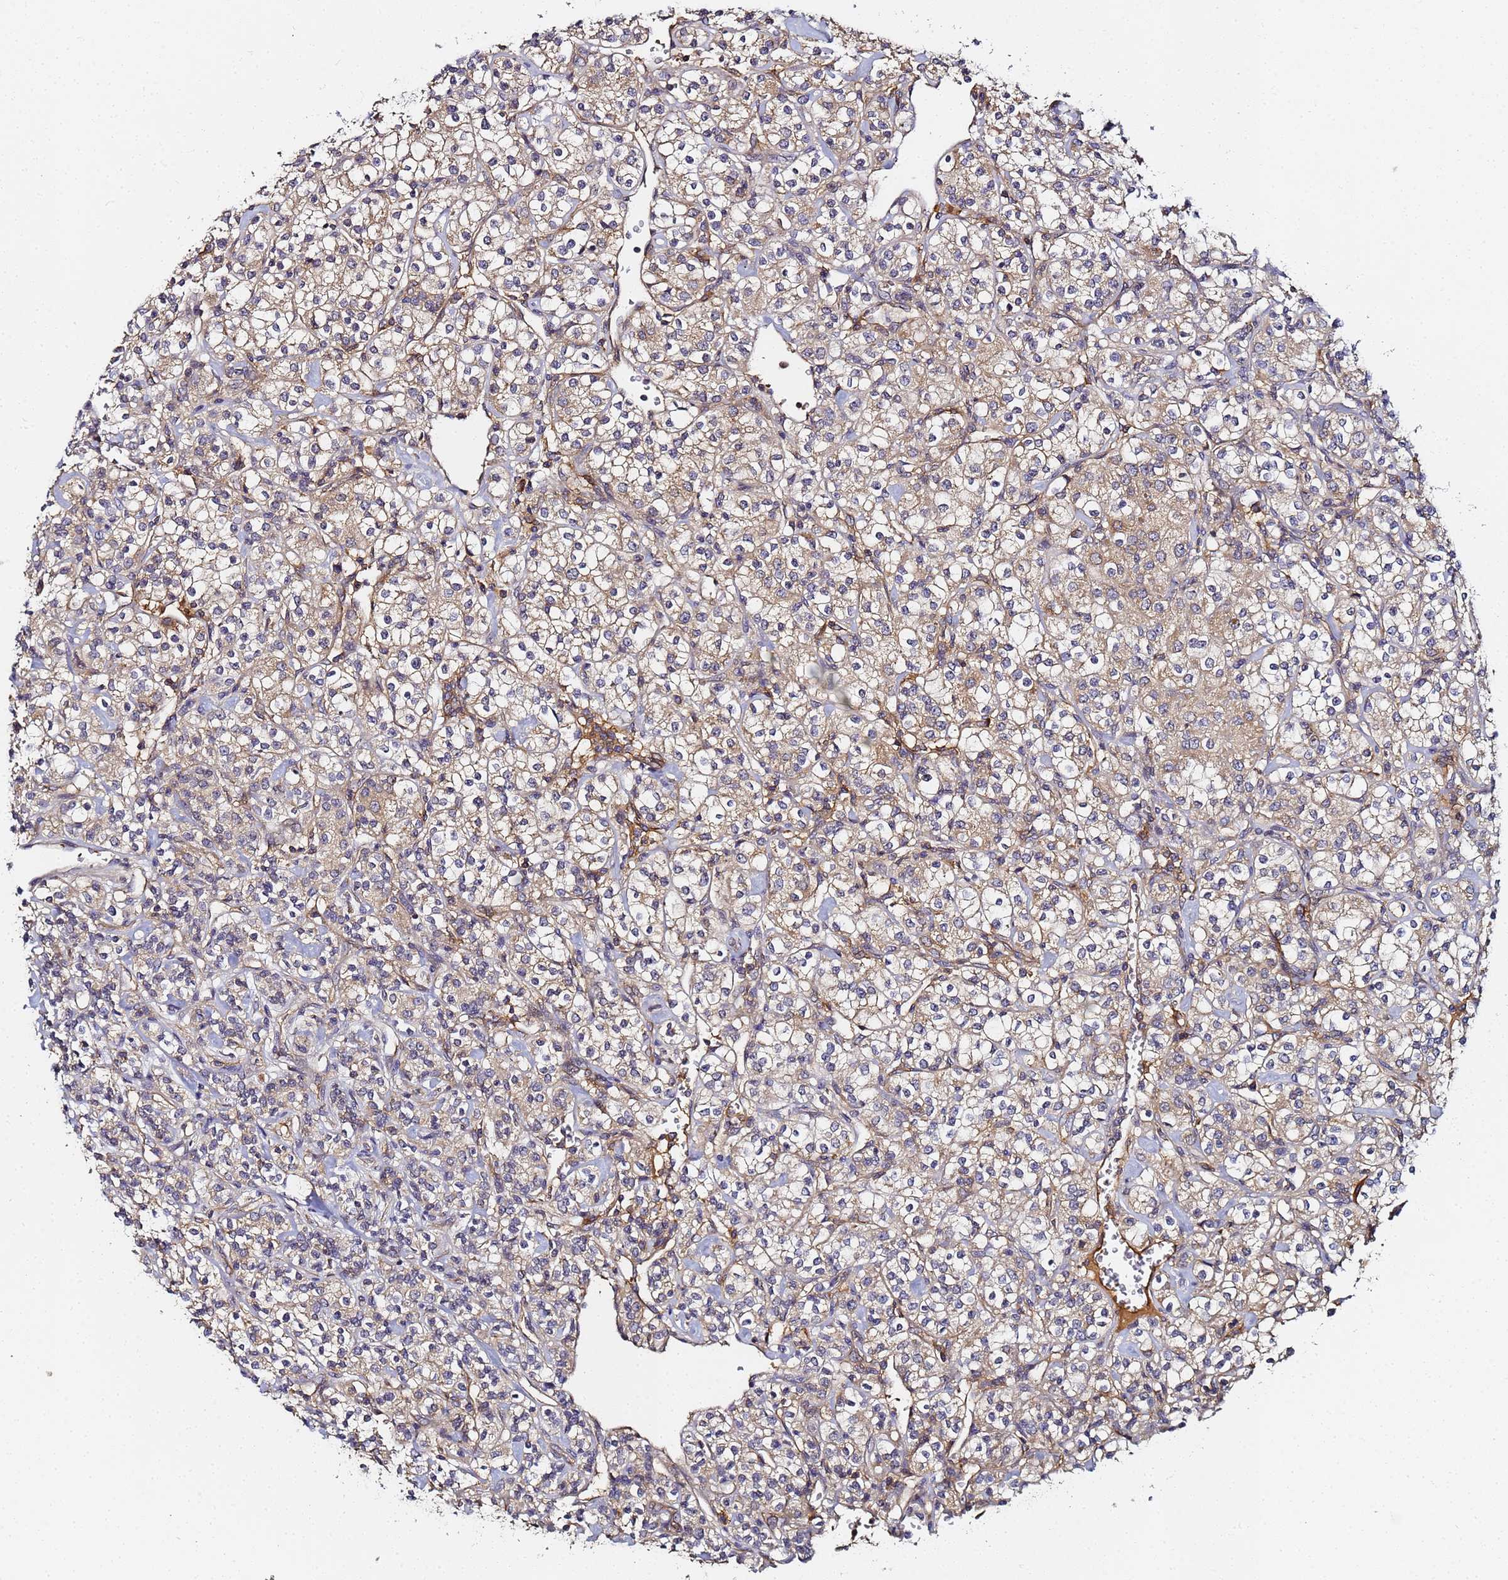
{"staining": {"intensity": "weak", "quantity": ">75%", "location": "cytoplasmic/membranous"}, "tissue": "renal cancer", "cell_type": "Tumor cells", "image_type": "cancer", "snomed": [{"axis": "morphology", "description": "Adenocarcinoma, NOS"}, {"axis": "topography", "description": "Kidney"}], "caption": "Adenocarcinoma (renal) stained with a brown dye demonstrates weak cytoplasmic/membranous positive staining in approximately >75% of tumor cells.", "gene": "LRRC69", "patient": {"sex": "male", "age": 77}}